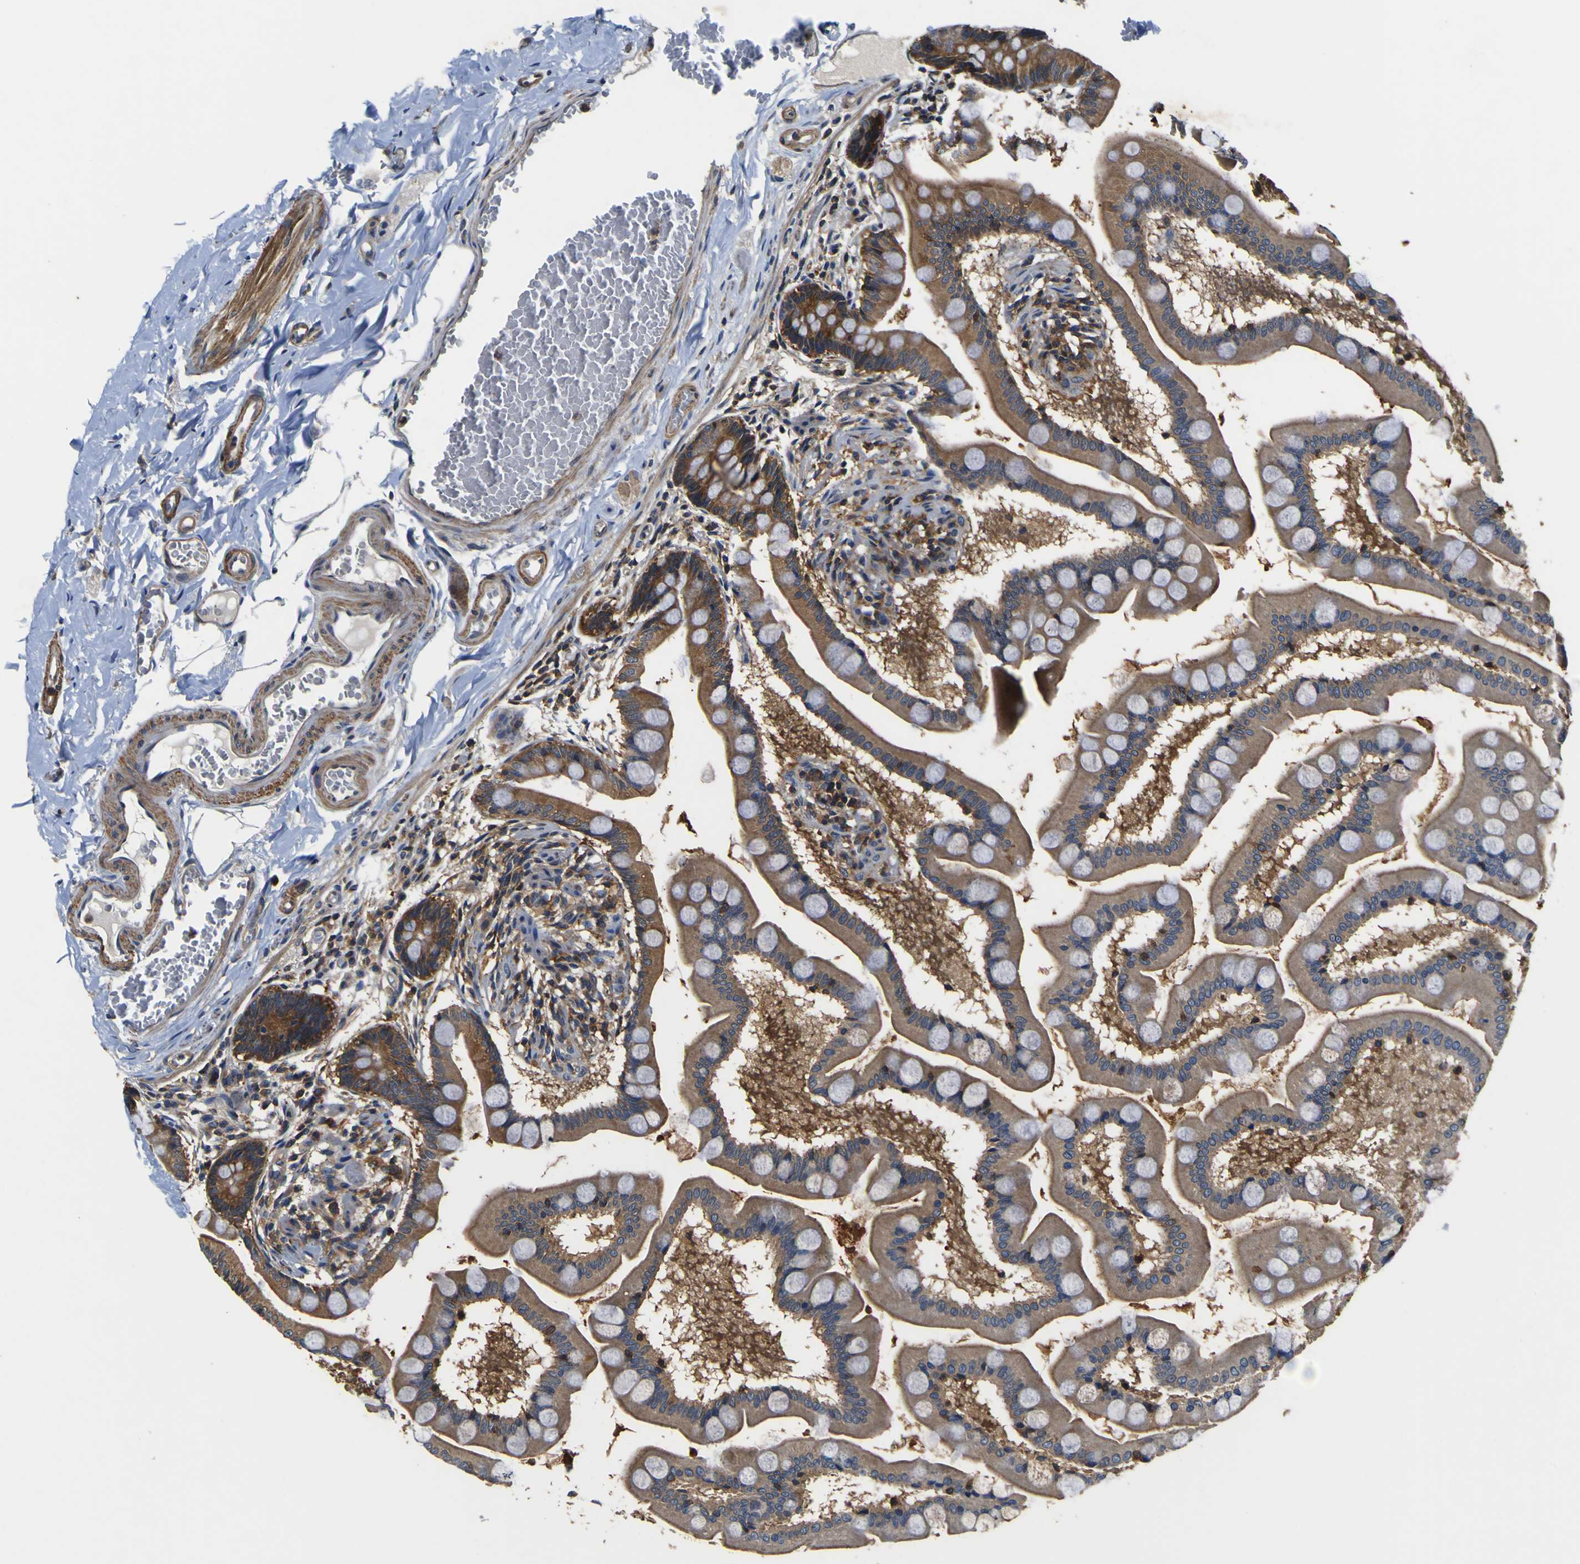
{"staining": {"intensity": "moderate", "quantity": ">75%", "location": "cytoplasmic/membranous"}, "tissue": "small intestine", "cell_type": "Glandular cells", "image_type": "normal", "snomed": [{"axis": "morphology", "description": "Normal tissue, NOS"}, {"axis": "topography", "description": "Small intestine"}], "caption": "Moderate cytoplasmic/membranous expression for a protein is present in approximately >75% of glandular cells of unremarkable small intestine using immunohistochemistry.", "gene": "CNR2", "patient": {"sex": "male", "age": 41}}